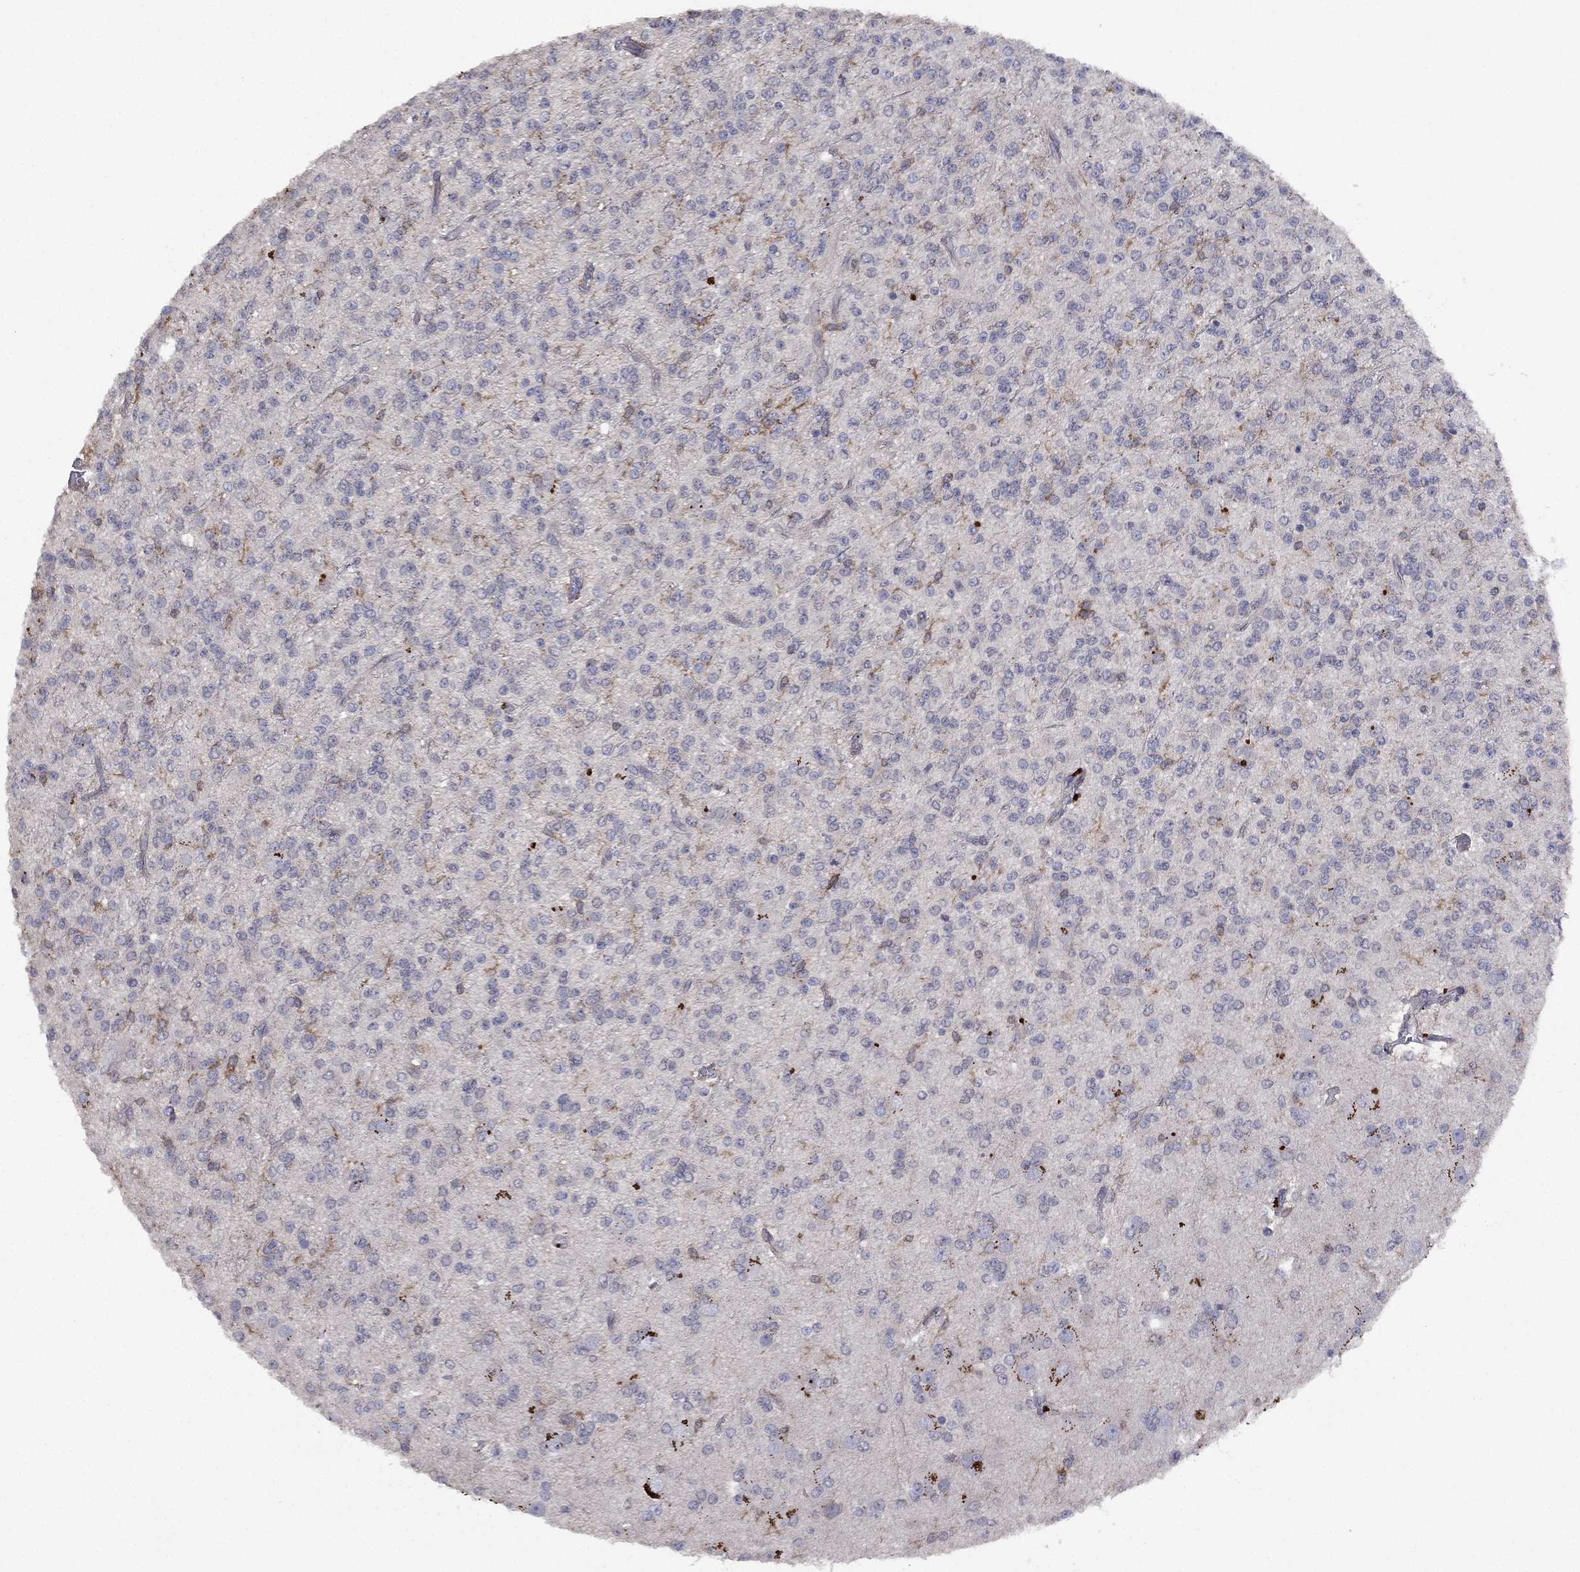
{"staining": {"intensity": "negative", "quantity": "none", "location": "none"}, "tissue": "glioma", "cell_type": "Tumor cells", "image_type": "cancer", "snomed": [{"axis": "morphology", "description": "Glioma, malignant, Low grade"}, {"axis": "topography", "description": "Brain"}], "caption": "Immunohistochemical staining of glioma demonstrates no significant staining in tumor cells.", "gene": "DOCK8", "patient": {"sex": "male", "age": 27}}